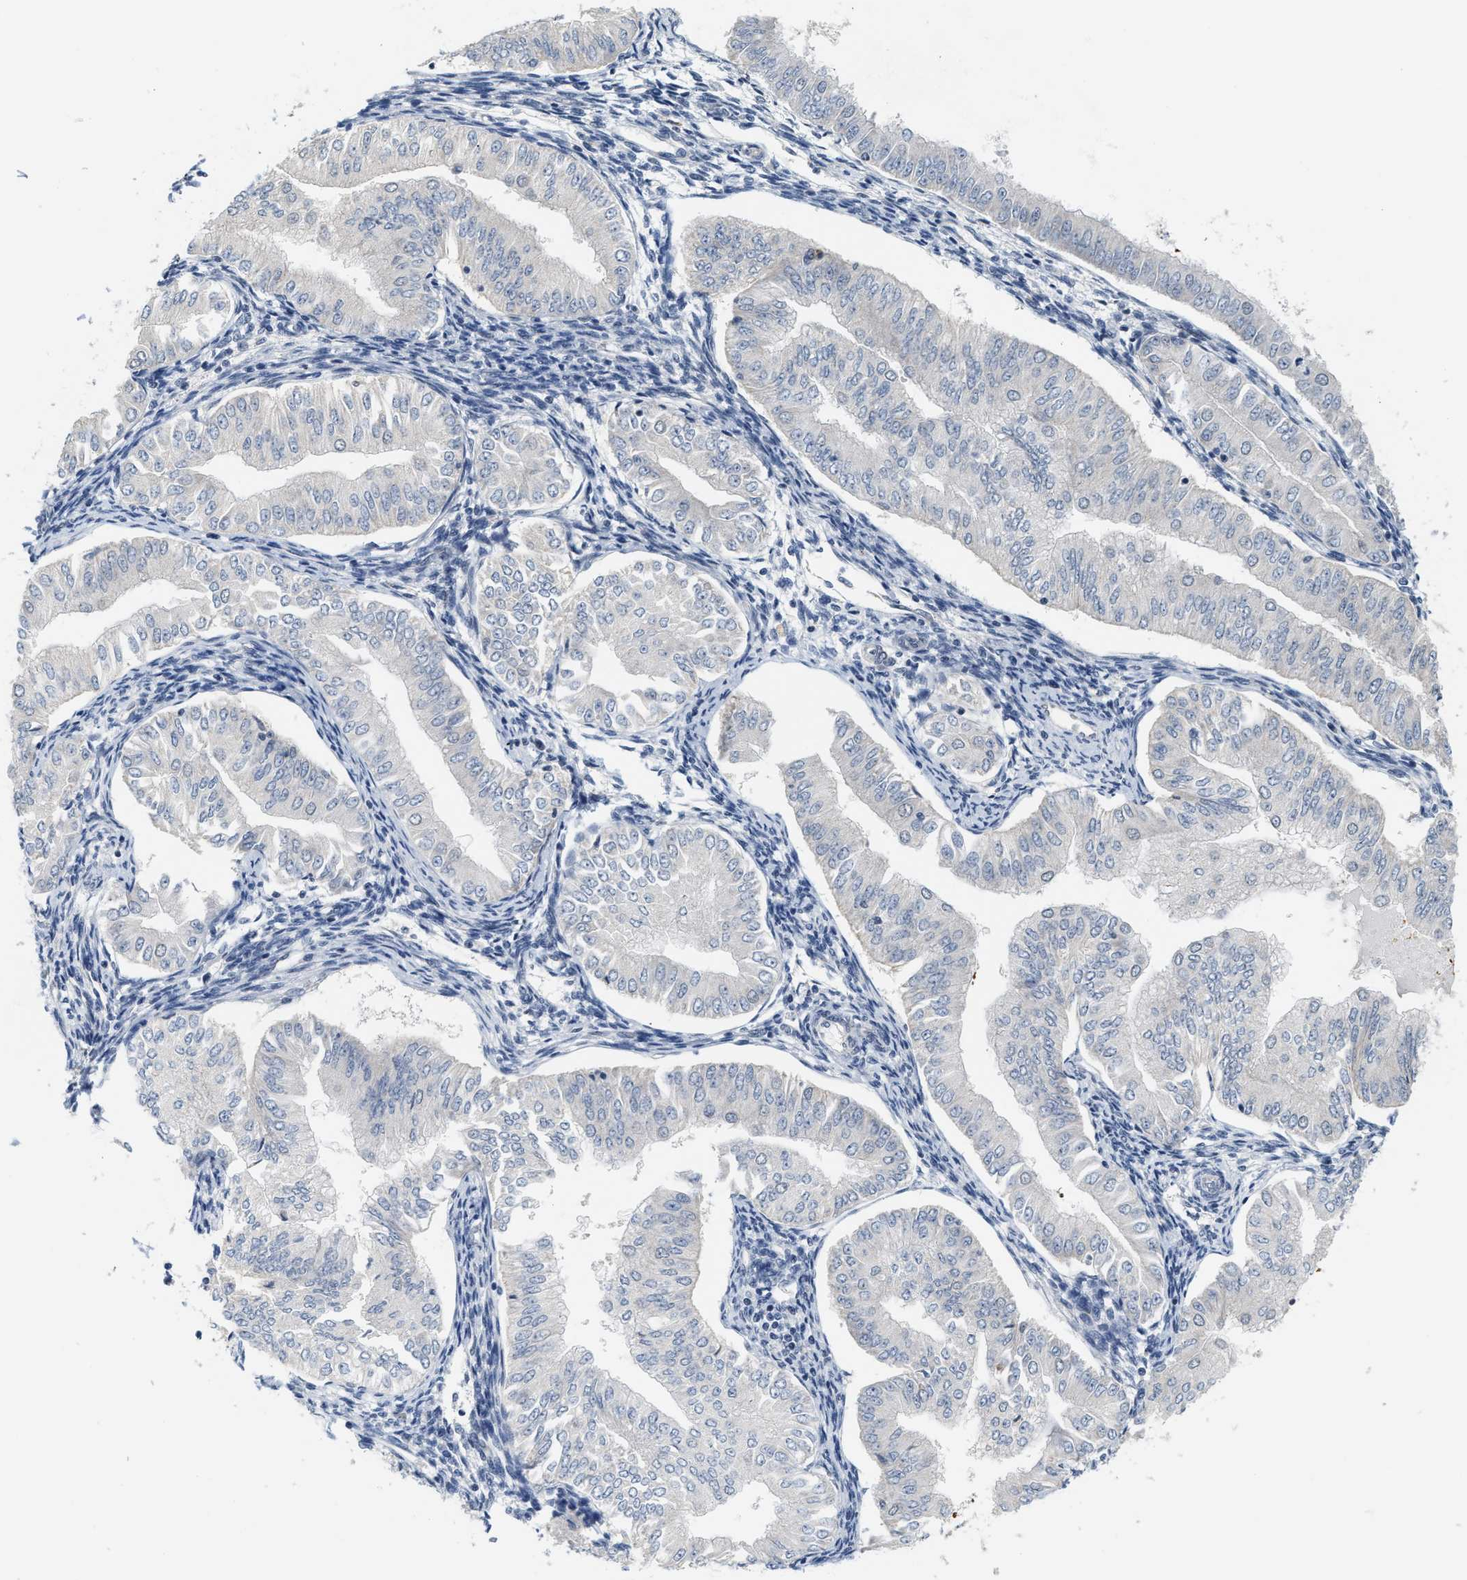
{"staining": {"intensity": "negative", "quantity": "none", "location": "none"}, "tissue": "endometrial cancer", "cell_type": "Tumor cells", "image_type": "cancer", "snomed": [{"axis": "morphology", "description": "Normal tissue, NOS"}, {"axis": "morphology", "description": "Adenocarcinoma, NOS"}, {"axis": "topography", "description": "Endometrium"}], "caption": "An image of endometrial adenocarcinoma stained for a protein displays no brown staining in tumor cells.", "gene": "GIGYF1", "patient": {"sex": "female", "age": 53}}